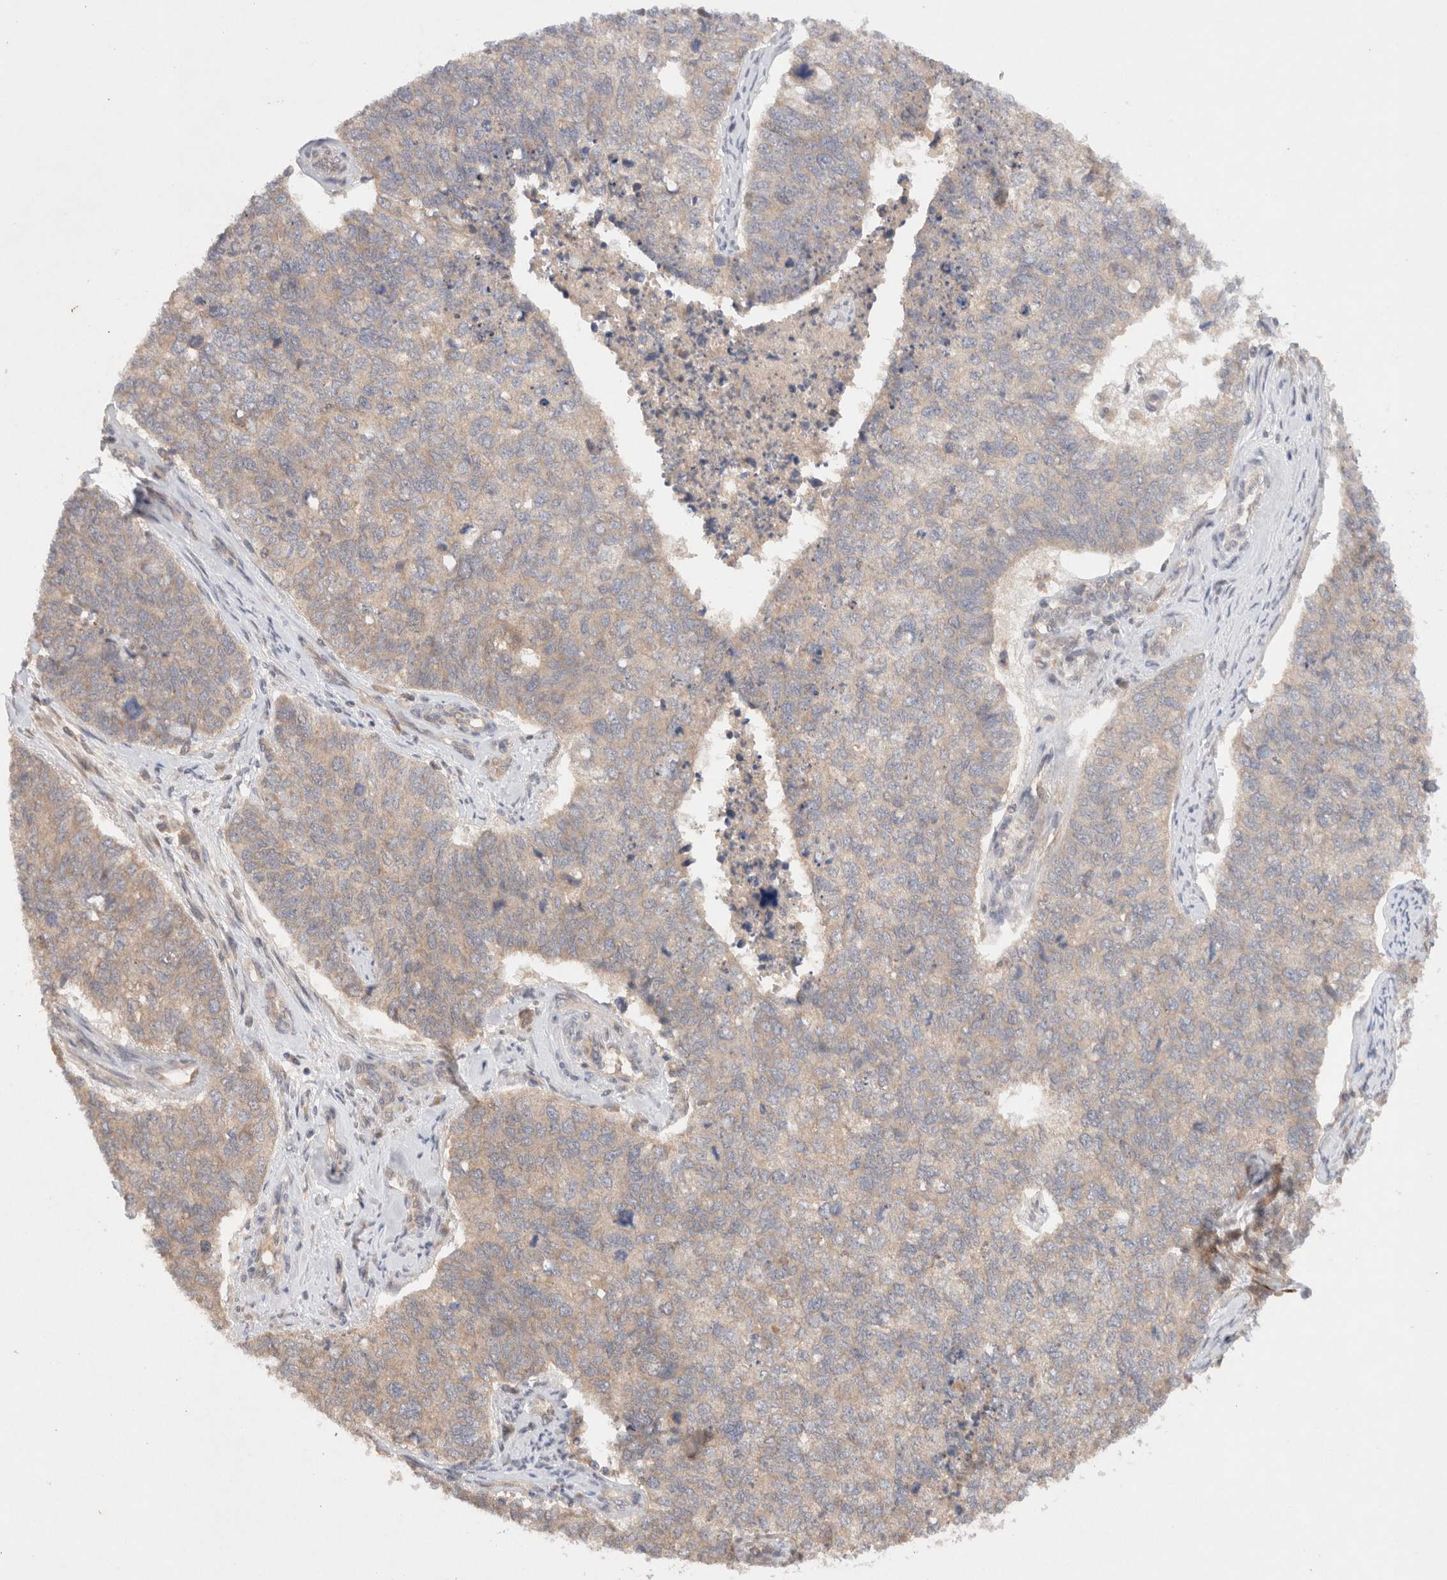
{"staining": {"intensity": "weak", "quantity": "<25%", "location": "cytoplasmic/membranous"}, "tissue": "cervical cancer", "cell_type": "Tumor cells", "image_type": "cancer", "snomed": [{"axis": "morphology", "description": "Squamous cell carcinoma, NOS"}, {"axis": "topography", "description": "Cervix"}], "caption": "Tumor cells are negative for brown protein staining in cervical squamous cell carcinoma.", "gene": "KLHL20", "patient": {"sex": "female", "age": 63}}